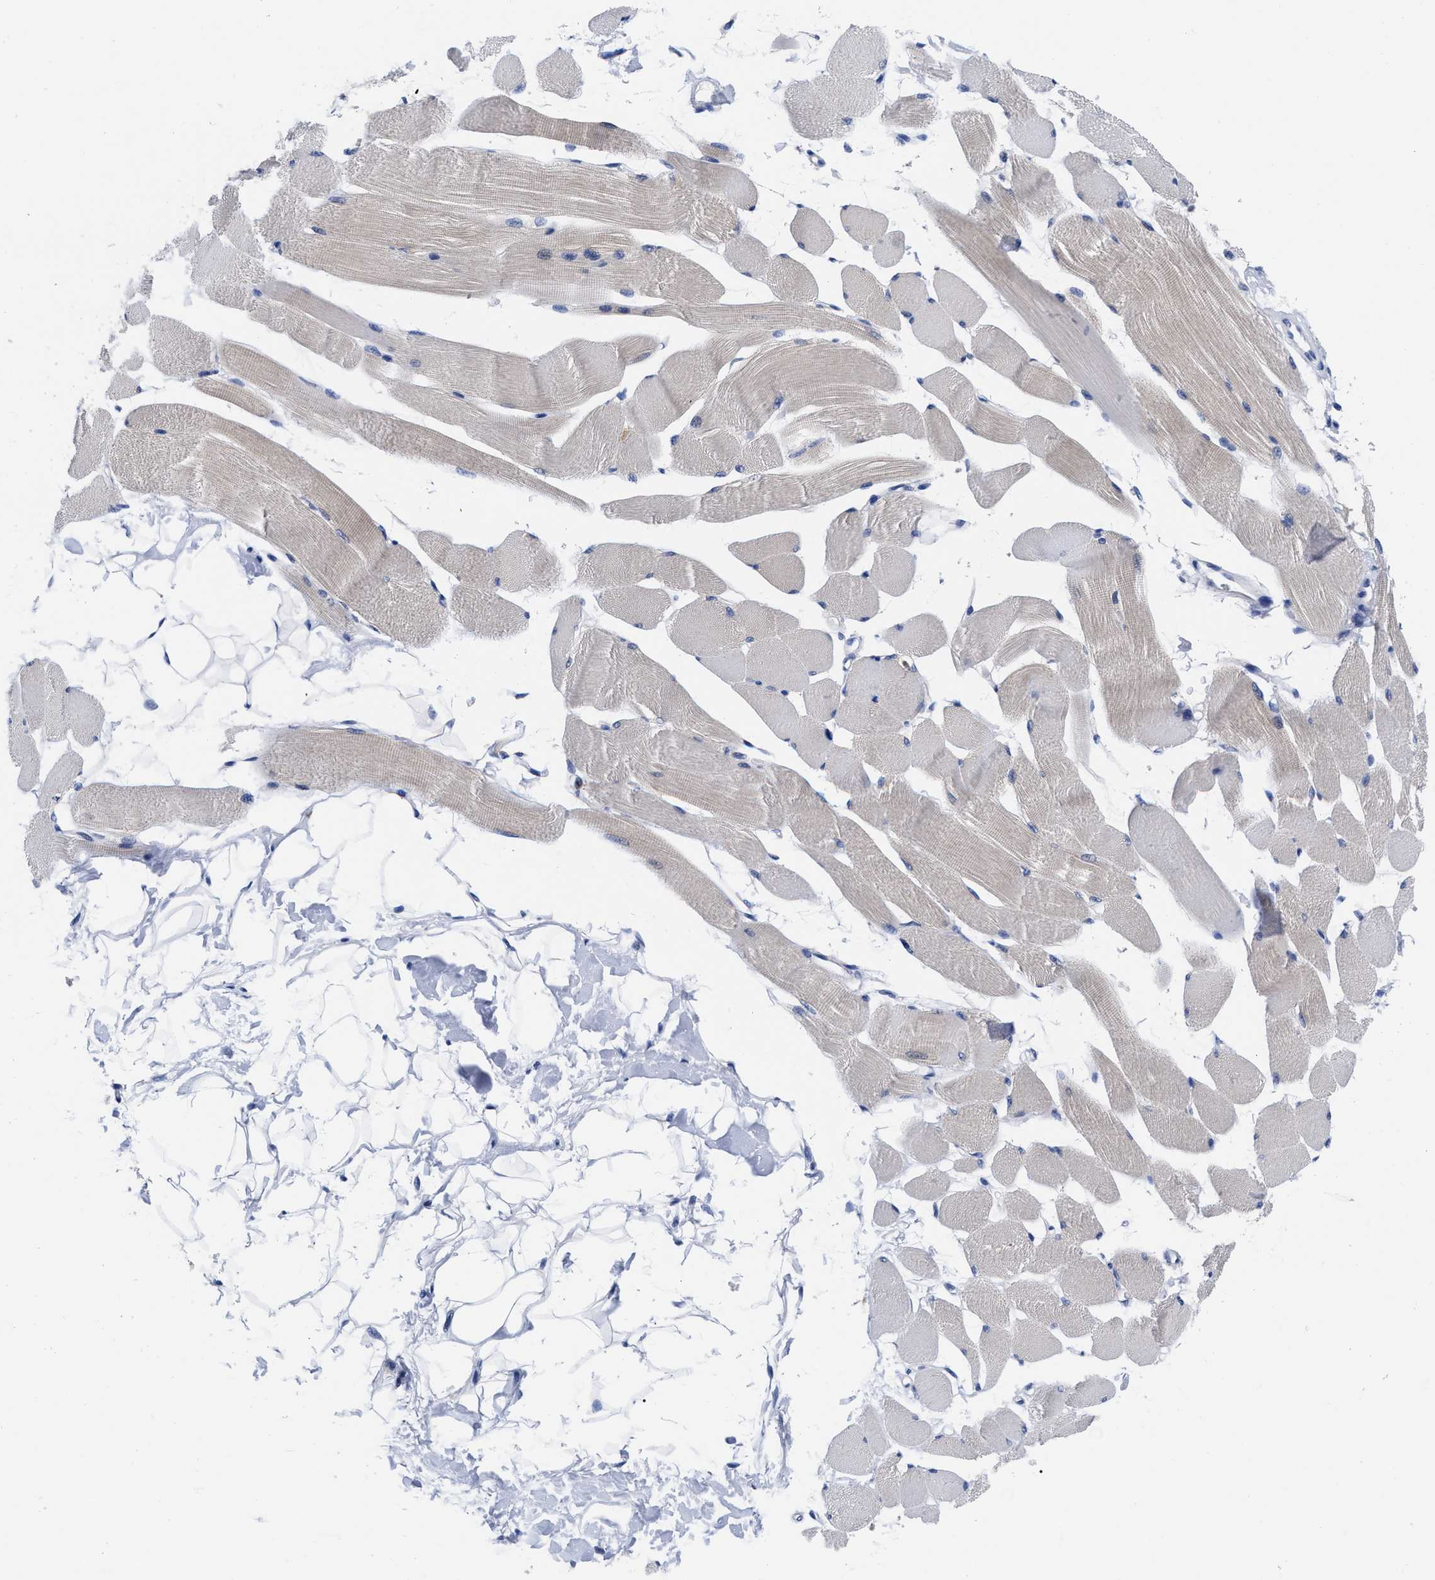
{"staining": {"intensity": "weak", "quantity": "<25%", "location": "cytoplasmic/membranous"}, "tissue": "skeletal muscle", "cell_type": "Myocytes", "image_type": "normal", "snomed": [{"axis": "morphology", "description": "Normal tissue, NOS"}, {"axis": "topography", "description": "Skeletal muscle"}, {"axis": "topography", "description": "Peripheral nerve tissue"}], "caption": "Human skeletal muscle stained for a protein using IHC demonstrates no positivity in myocytes.", "gene": "RBKS", "patient": {"sex": "female", "age": 84}}